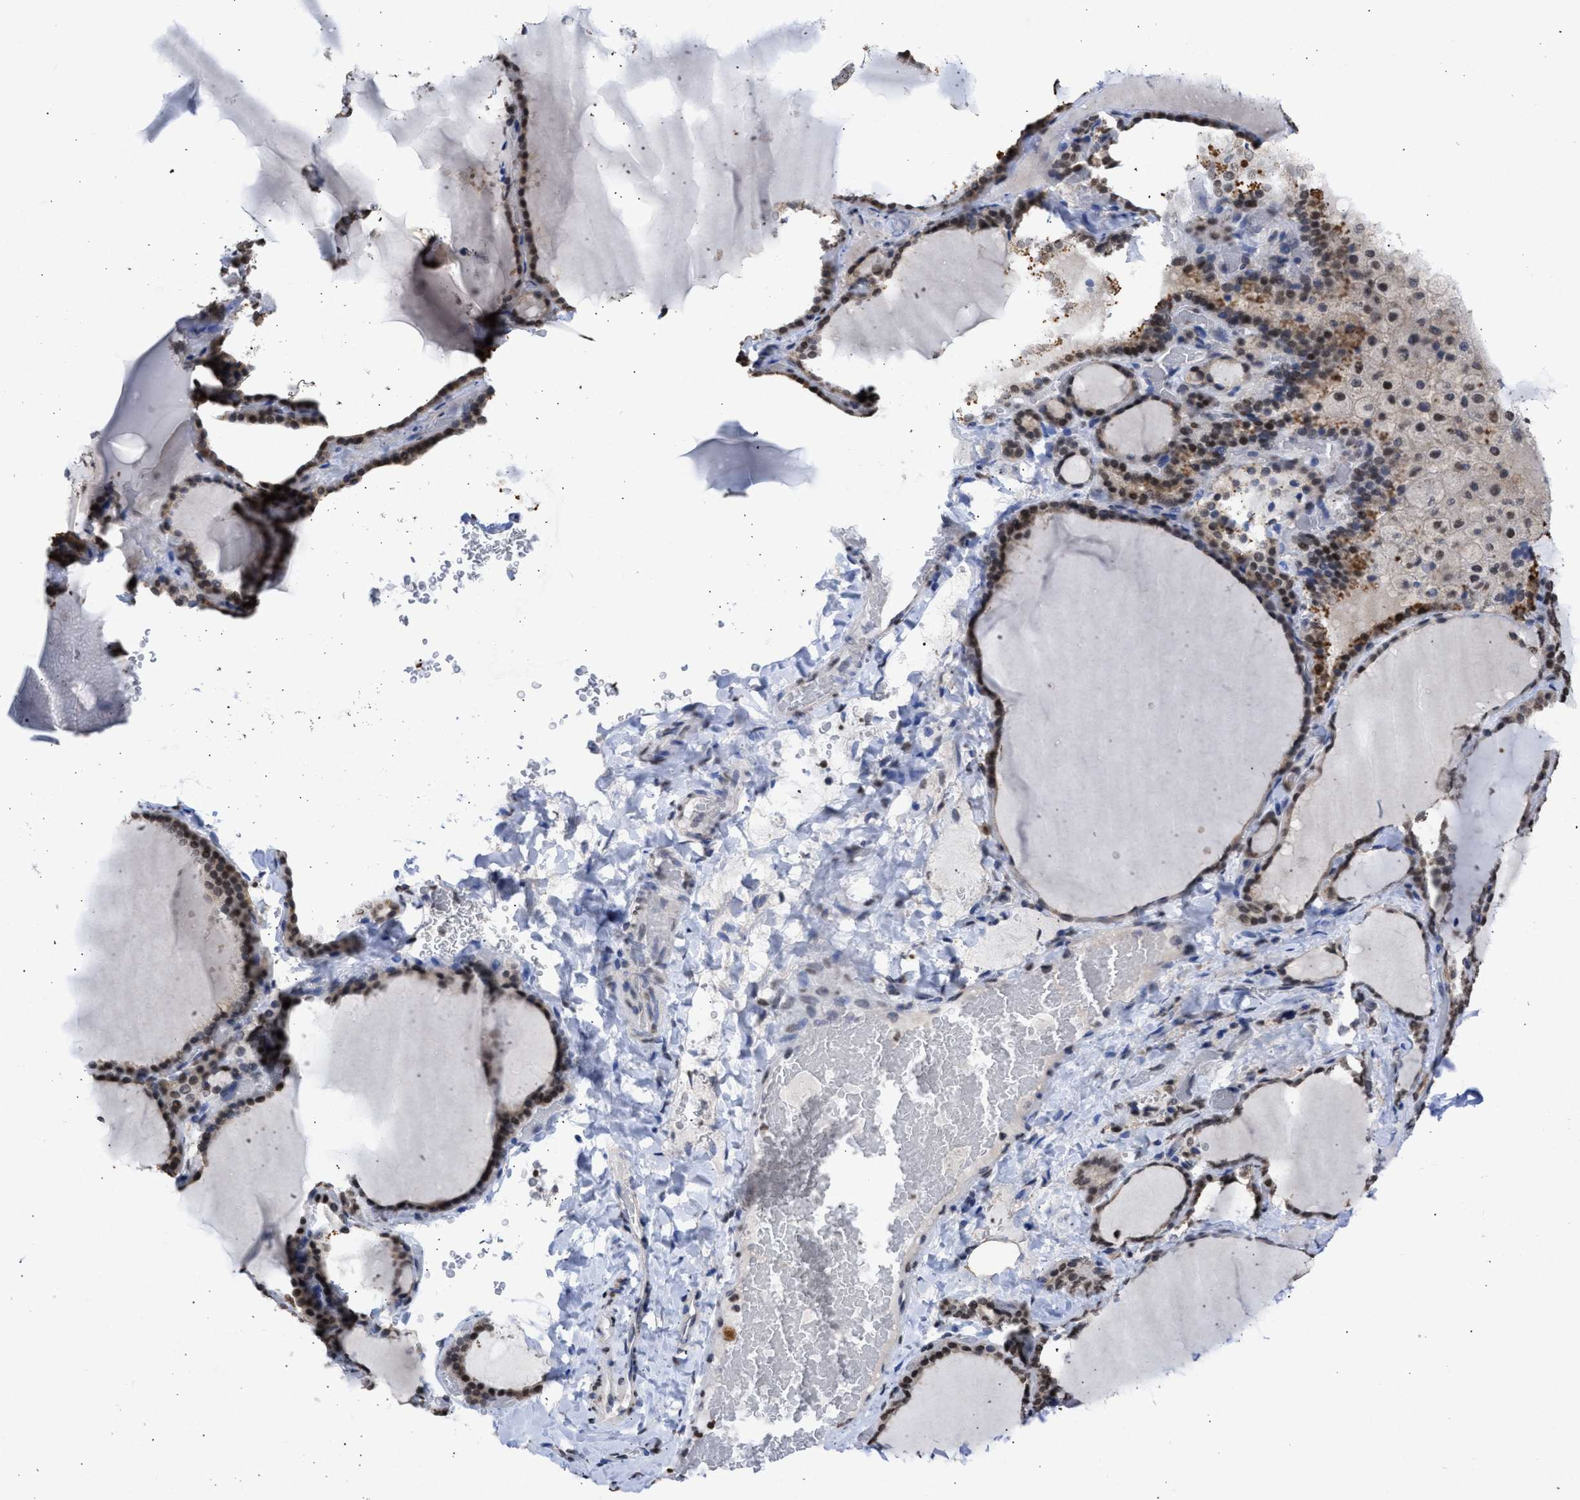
{"staining": {"intensity": "strong", "quantity": "25%-75%", "location": "cytoplasmic/membranous,nuclear"}, "tissue": "thyroid gland", "cell_type": "Glandular cells", "image_type": "normal", "snomed": [{"axis": "morphology", "description": "Normal tissue, NOS"}, {"axis": "topography", "description": "Thyroid gland"}], "caption": "Thyroid gland stained for a protein shows strong cytoplasmic/membranous,nuclear positivity in glandular cells.", "gene": "NUP35", "patient": {"sex": "female", "age": 28}}